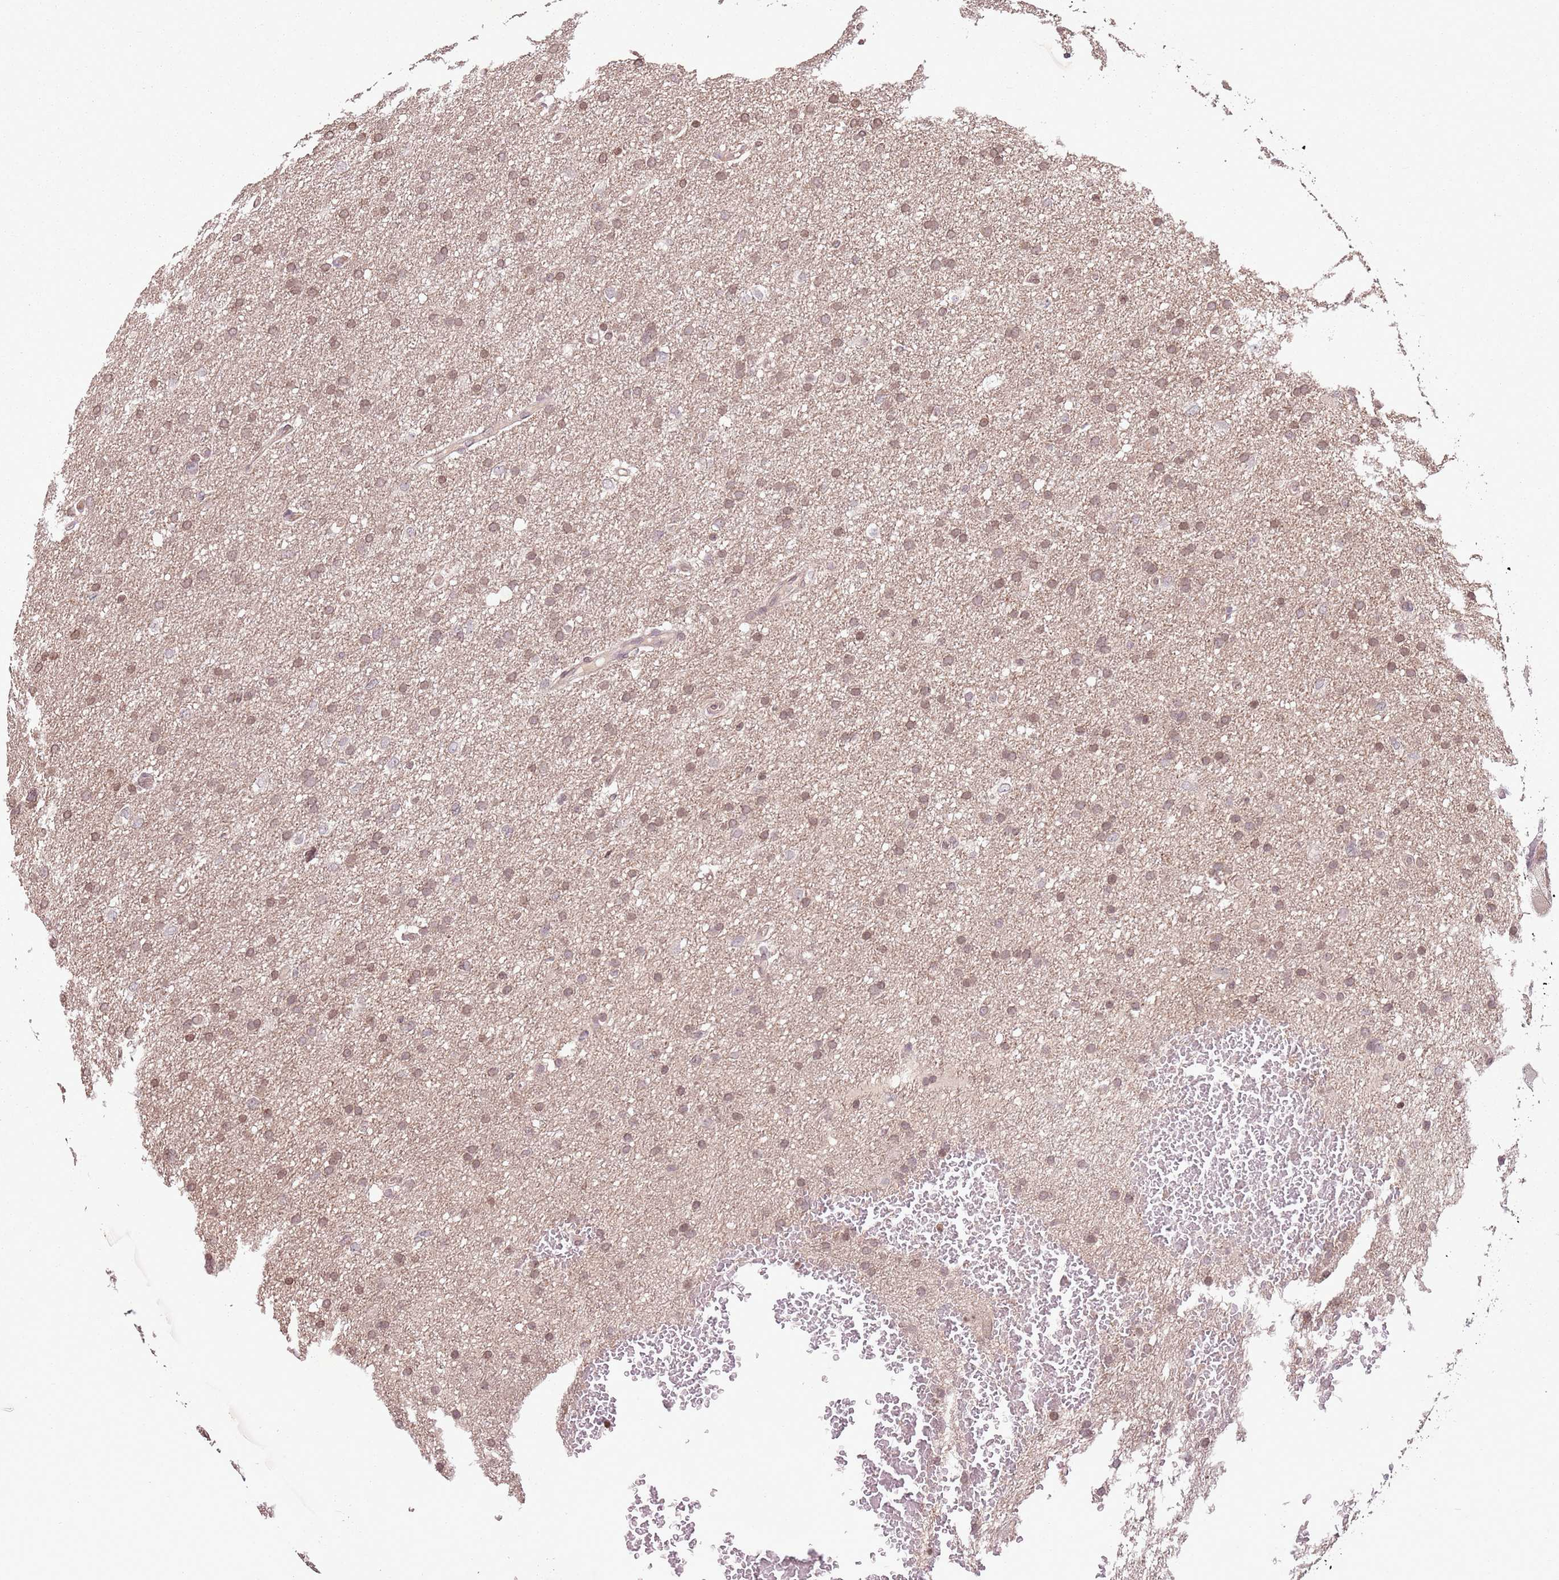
{"staining": {"intensity": "weak", "quantity": ">75%", "location": "cytoplasmic/membranous"}, "tissue": "glioma", "cell_type": "Tumor cells", "image_type": "cancer", "snomed": [{"axis": "morphology", "description": "Glioma, malignant, High grade"}, {"axis": "topography", "description": "Cerebral cortex"}], "caption": "The immunohistochemical stain highlights weak cytoplasmic/membranous positivity in tumor cells of high-grade glioma (malignant) tissue.", "gene": "CAPN9", "patient": {"sex": "female", "age": 36}}